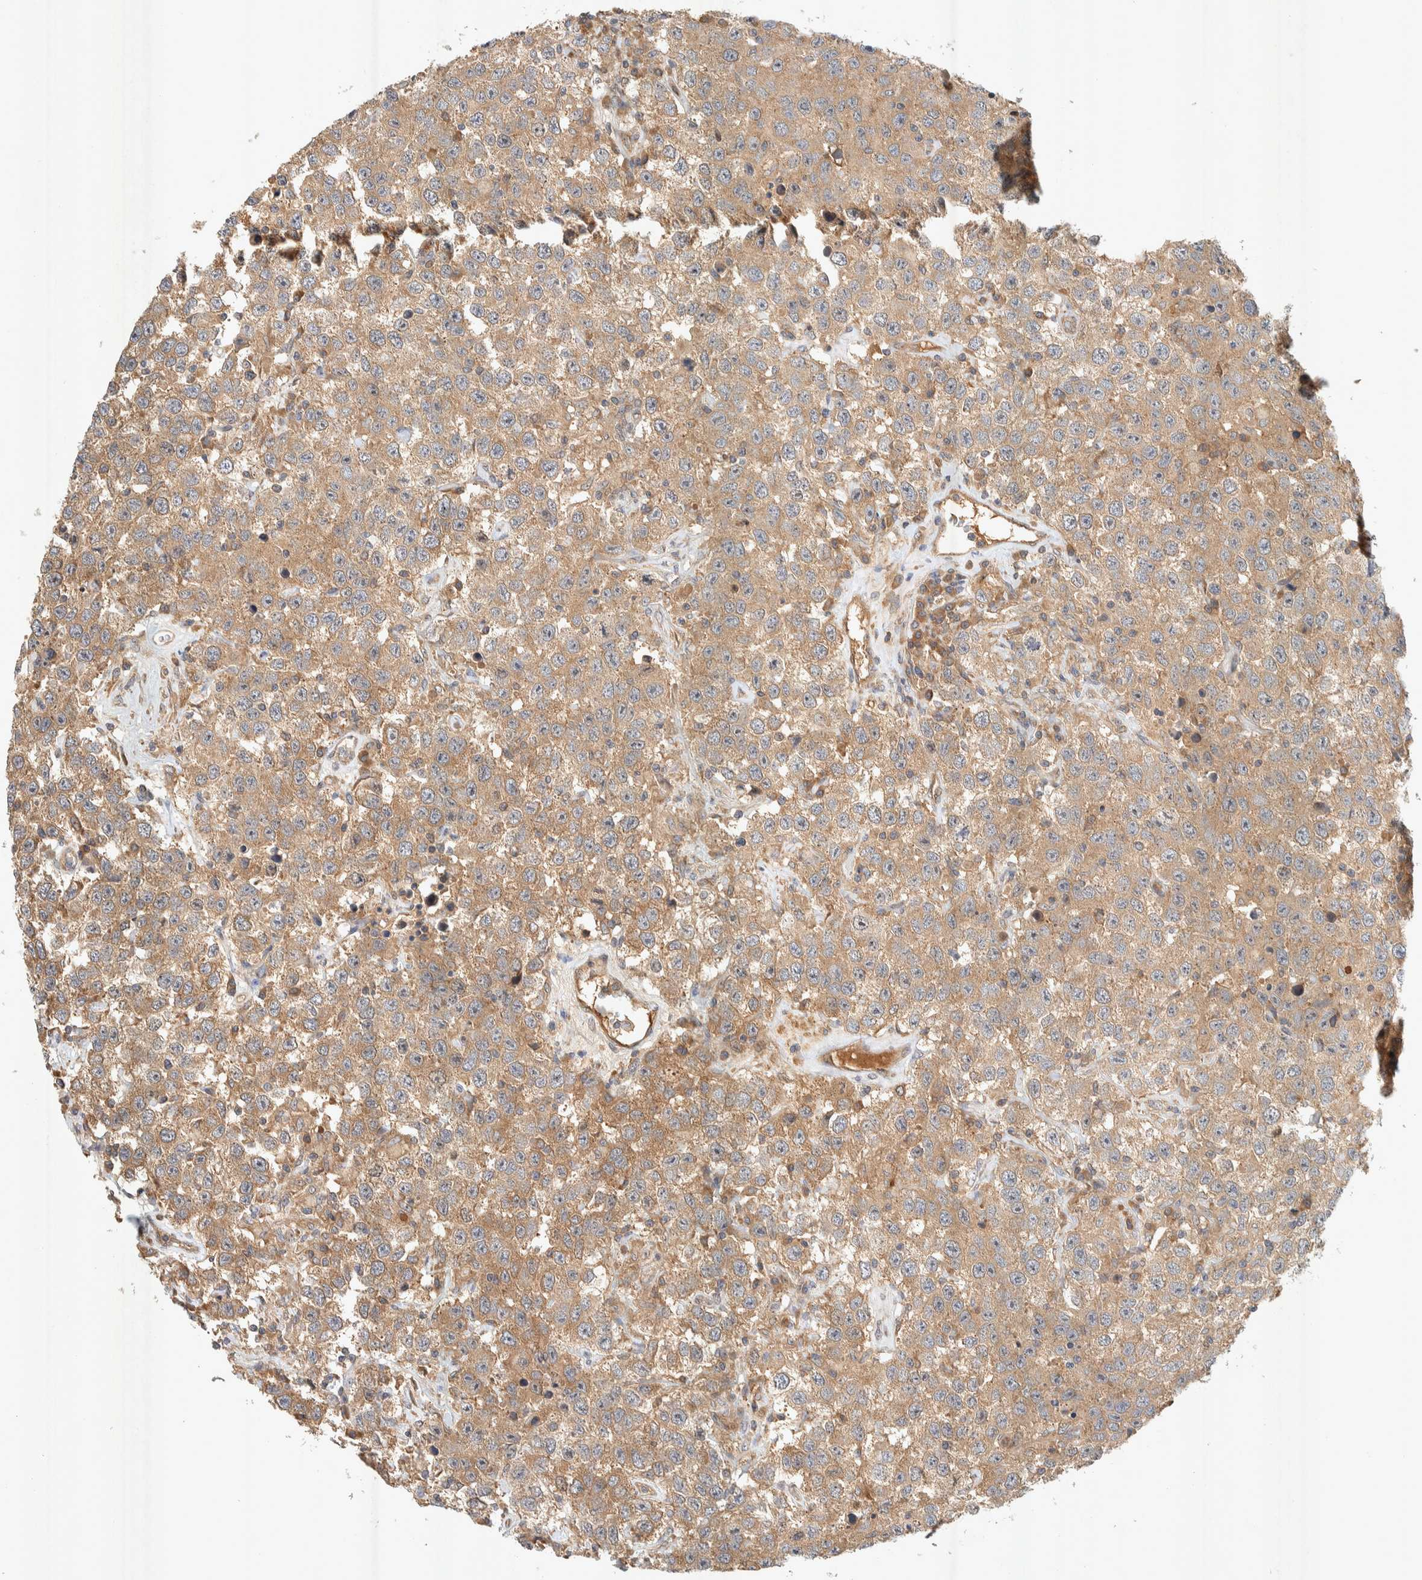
{"staining": {"intensity": "moderate", "quantity": ">75%", "location": "cytoplasmic/membranous"}, "tissue": "testis cancer", "cell_type": "Tumor cells", "image_type": "cancer", "snomed": [{"axis": "morphology", "description": "Seminoma, NOS"}, {"axis": "topography", "description": "Testis"}], "caption": "Testis seminoma stained with a protein marker shows moderate staining in tumor cells.", "gene": "PXK", "patient": {"sex": "male", "age": 41}}